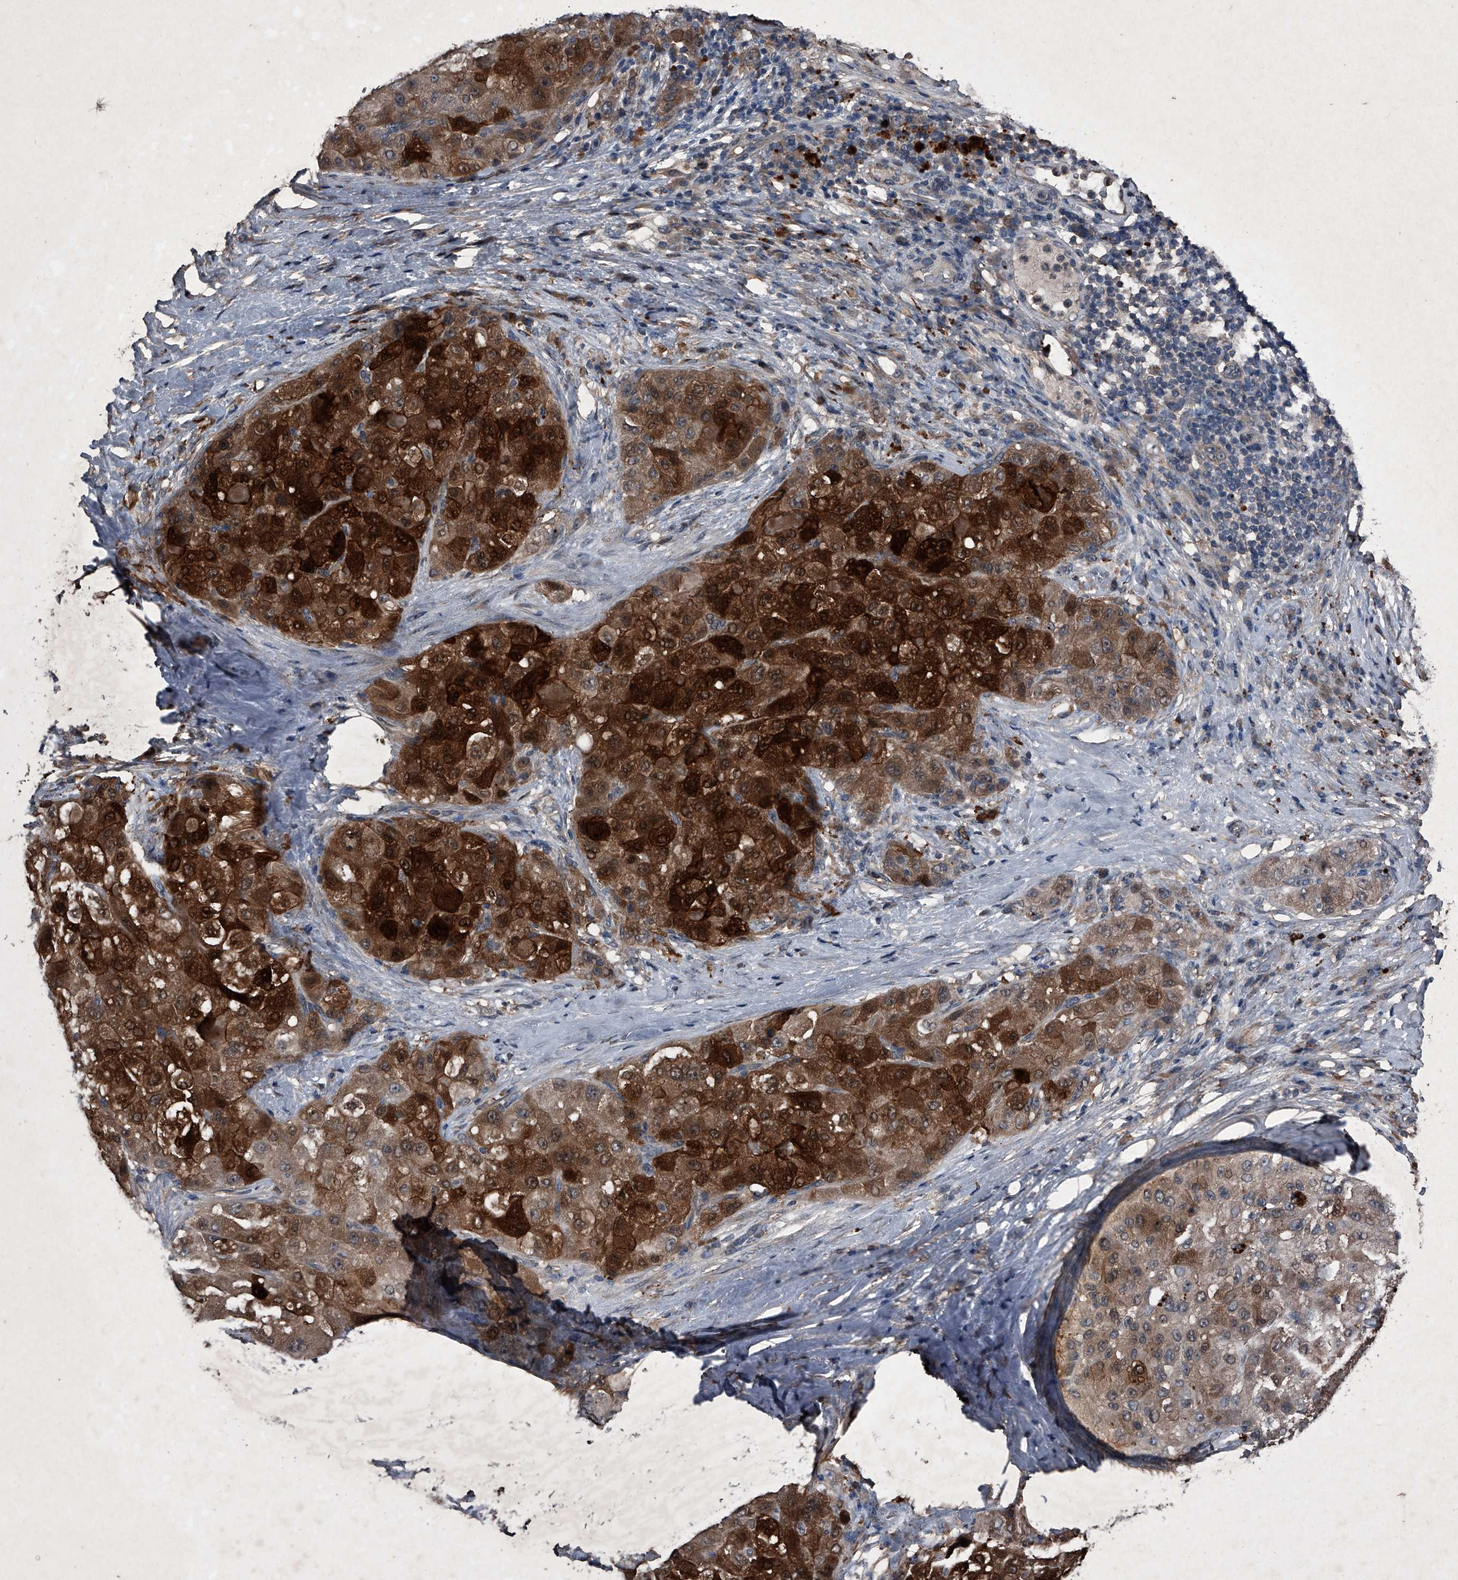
{"staining": {"intensity": "strong", "quantity": ">75%", "location": "cytoplasmic/membranous"}, "tissue": "liver cancer", "cell_type": "Tumor cells", "image_type": "cancer", "snomed": [{"axis": "morphology", "description": "Carcinoma, Hepatocellular, NOS"}, {"axis": "topography", "description": "Liver"}], "caption": "The immunohistochemical stain shows strong cytoplasmic/membranous staining in tumor cells of liver cancer (hepatocellular carcinoma) tissue.", "gene": "MAPKAP1", "patient": {"sex": "male", "age": 80}}